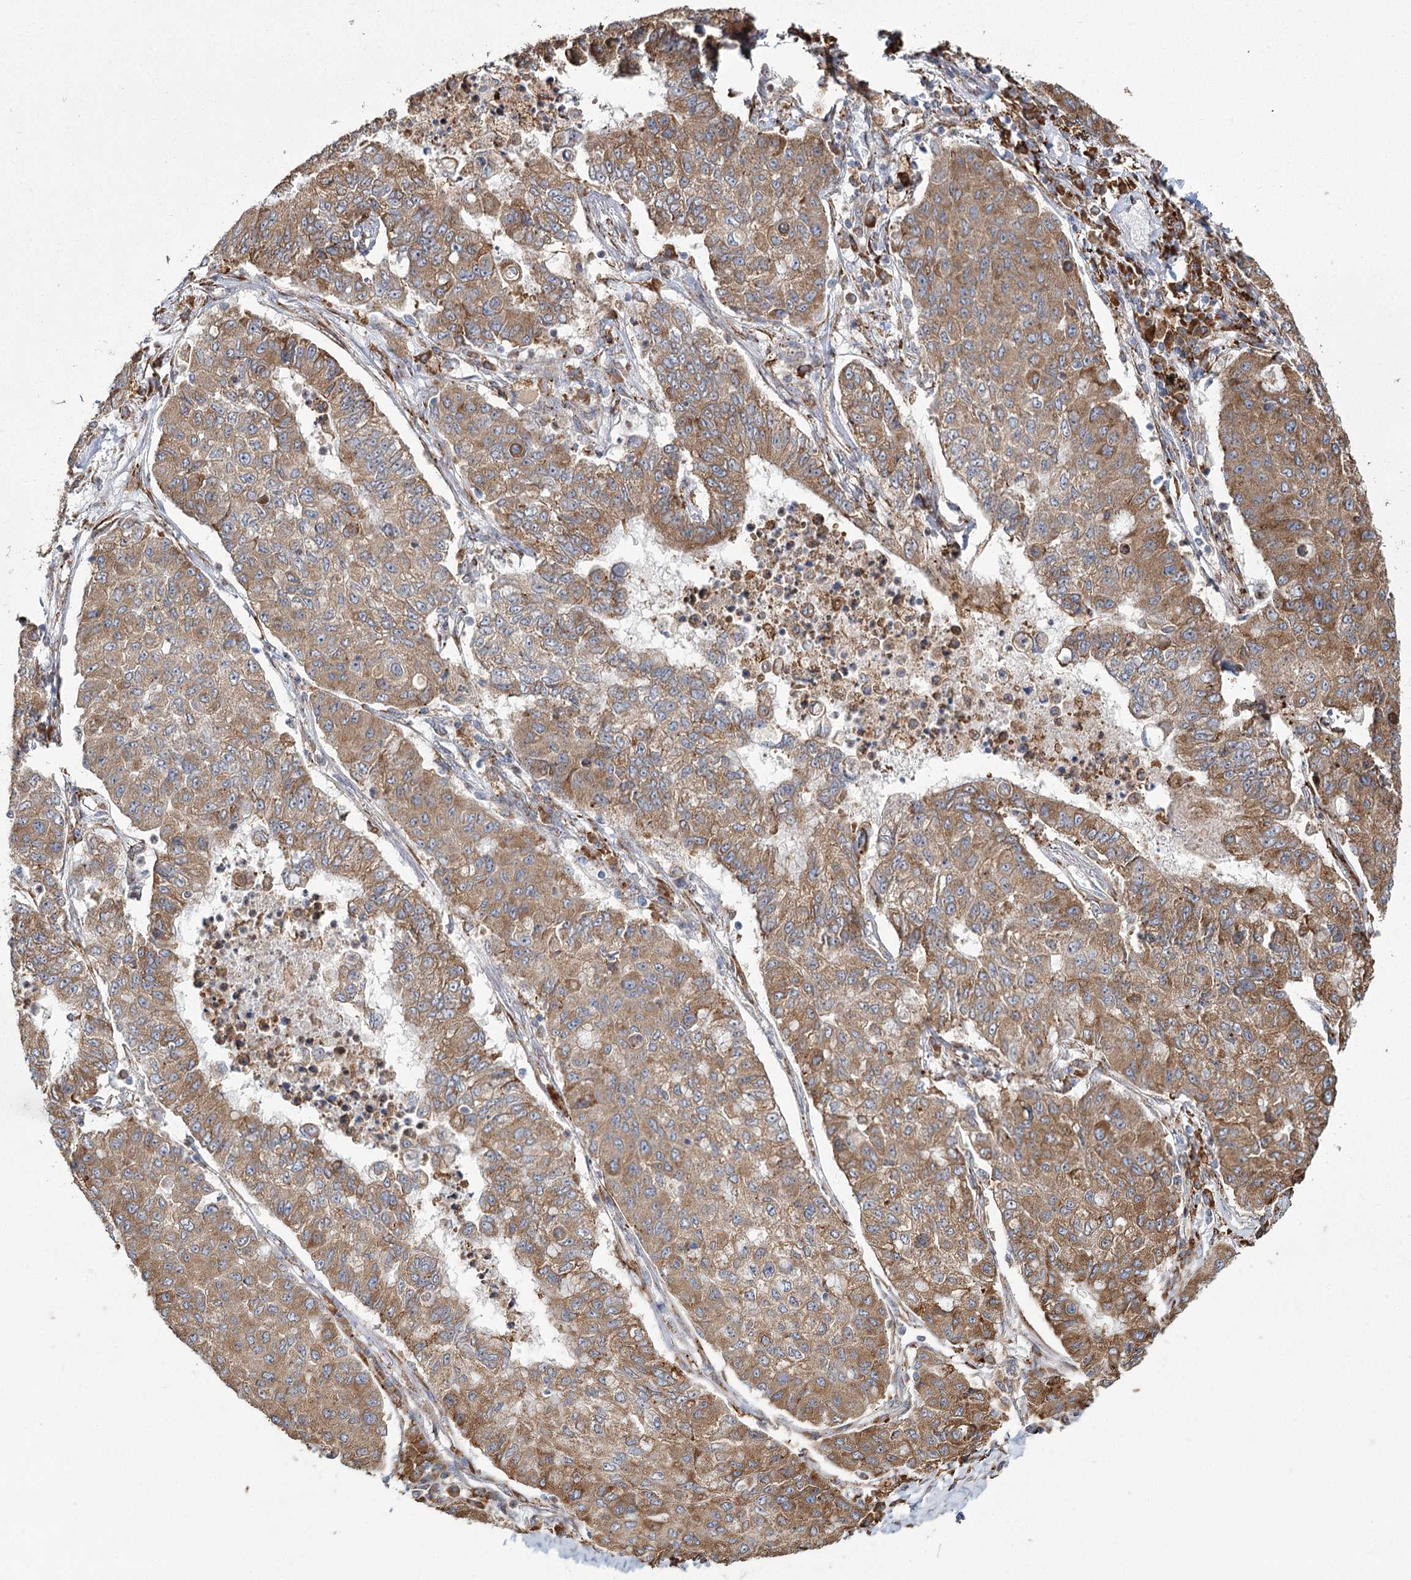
{"staining": {"intensity": "moderate", "quantity": ">75%", "location": "cytoplasmic/membranous"}, "tissue": "lung cancer", "cell_type": "Tumor cells", "image_type": "cancer", "snomed": [{"axis": "morphology", "description": "Squamous cell carcinoma, NOS"}, {"axis": "topography", "description": "Lung"}], "caption": "Protein staining exhibits moderate cytoplasmic/membranous expression in approximately >75% of tumor cells in lung squamous cell carcinoma.", "gene": "ZCCHC9", "patient": {"sex": "male", "age": 74}}